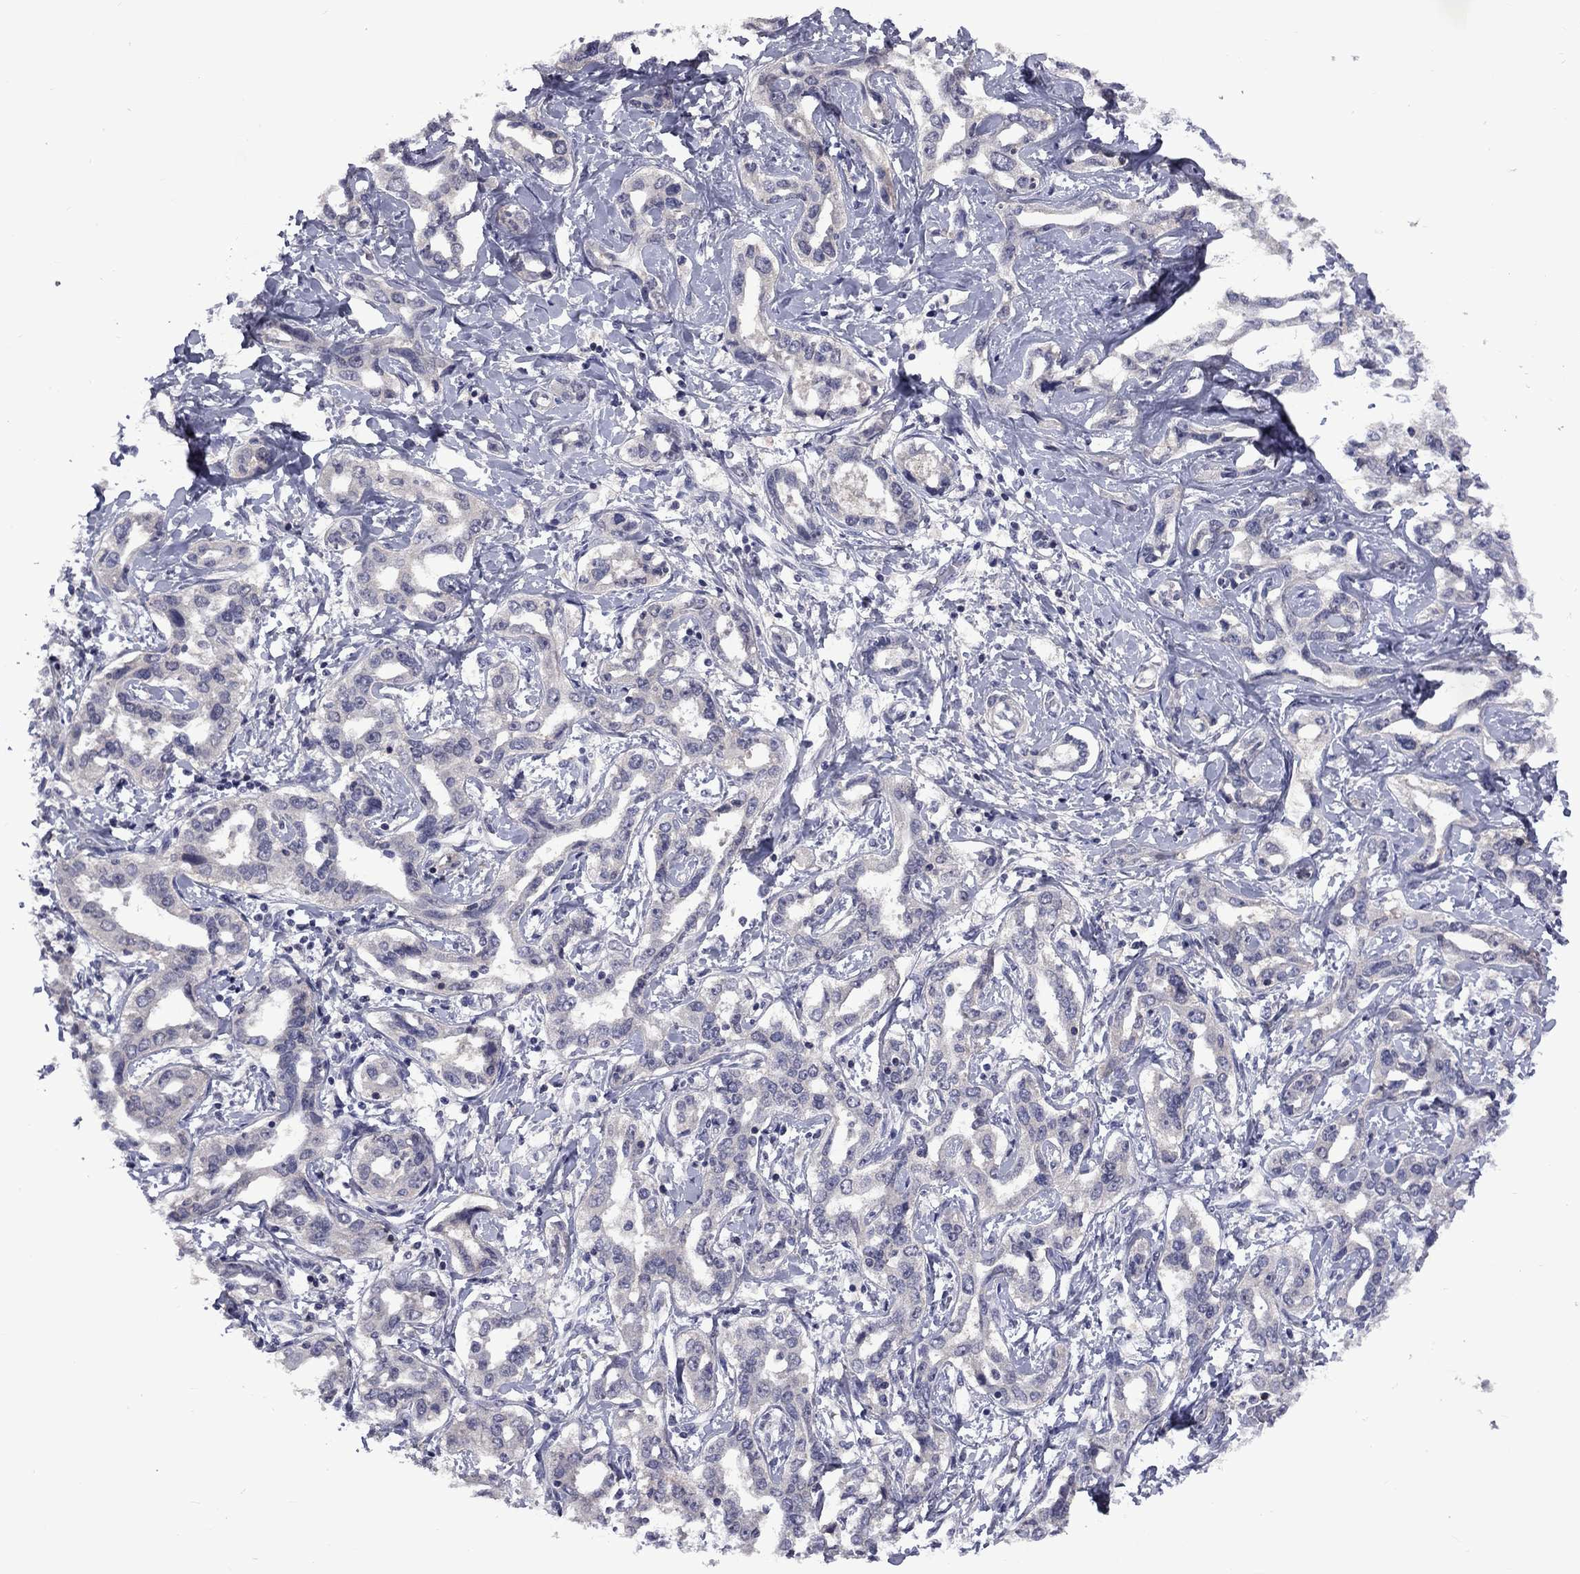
{"staining": {"intensity": "negative", "quantity": "none", "location": "none"}, "tissue": "liver cancer", "cell_type": "Tumor cells", "image_type": "cancer", "snomed": [{"axis": "morphology", "description": "Cholangiocarcinoma"}, {"axis": "topography", "description": "Liver"}], "caption": "Immunohistochemistry (IHC) image of human liver cancer stained for a protein (brown), which reveals no expression in tumor cells. The staining was performed using DAB to visualize the protein expression in brown, while the nuclei were stained in blue with hematoxylin (Magnification: 20x).", "gene": "SNTA1", "patient": {"sex": "male", "age": 59}}